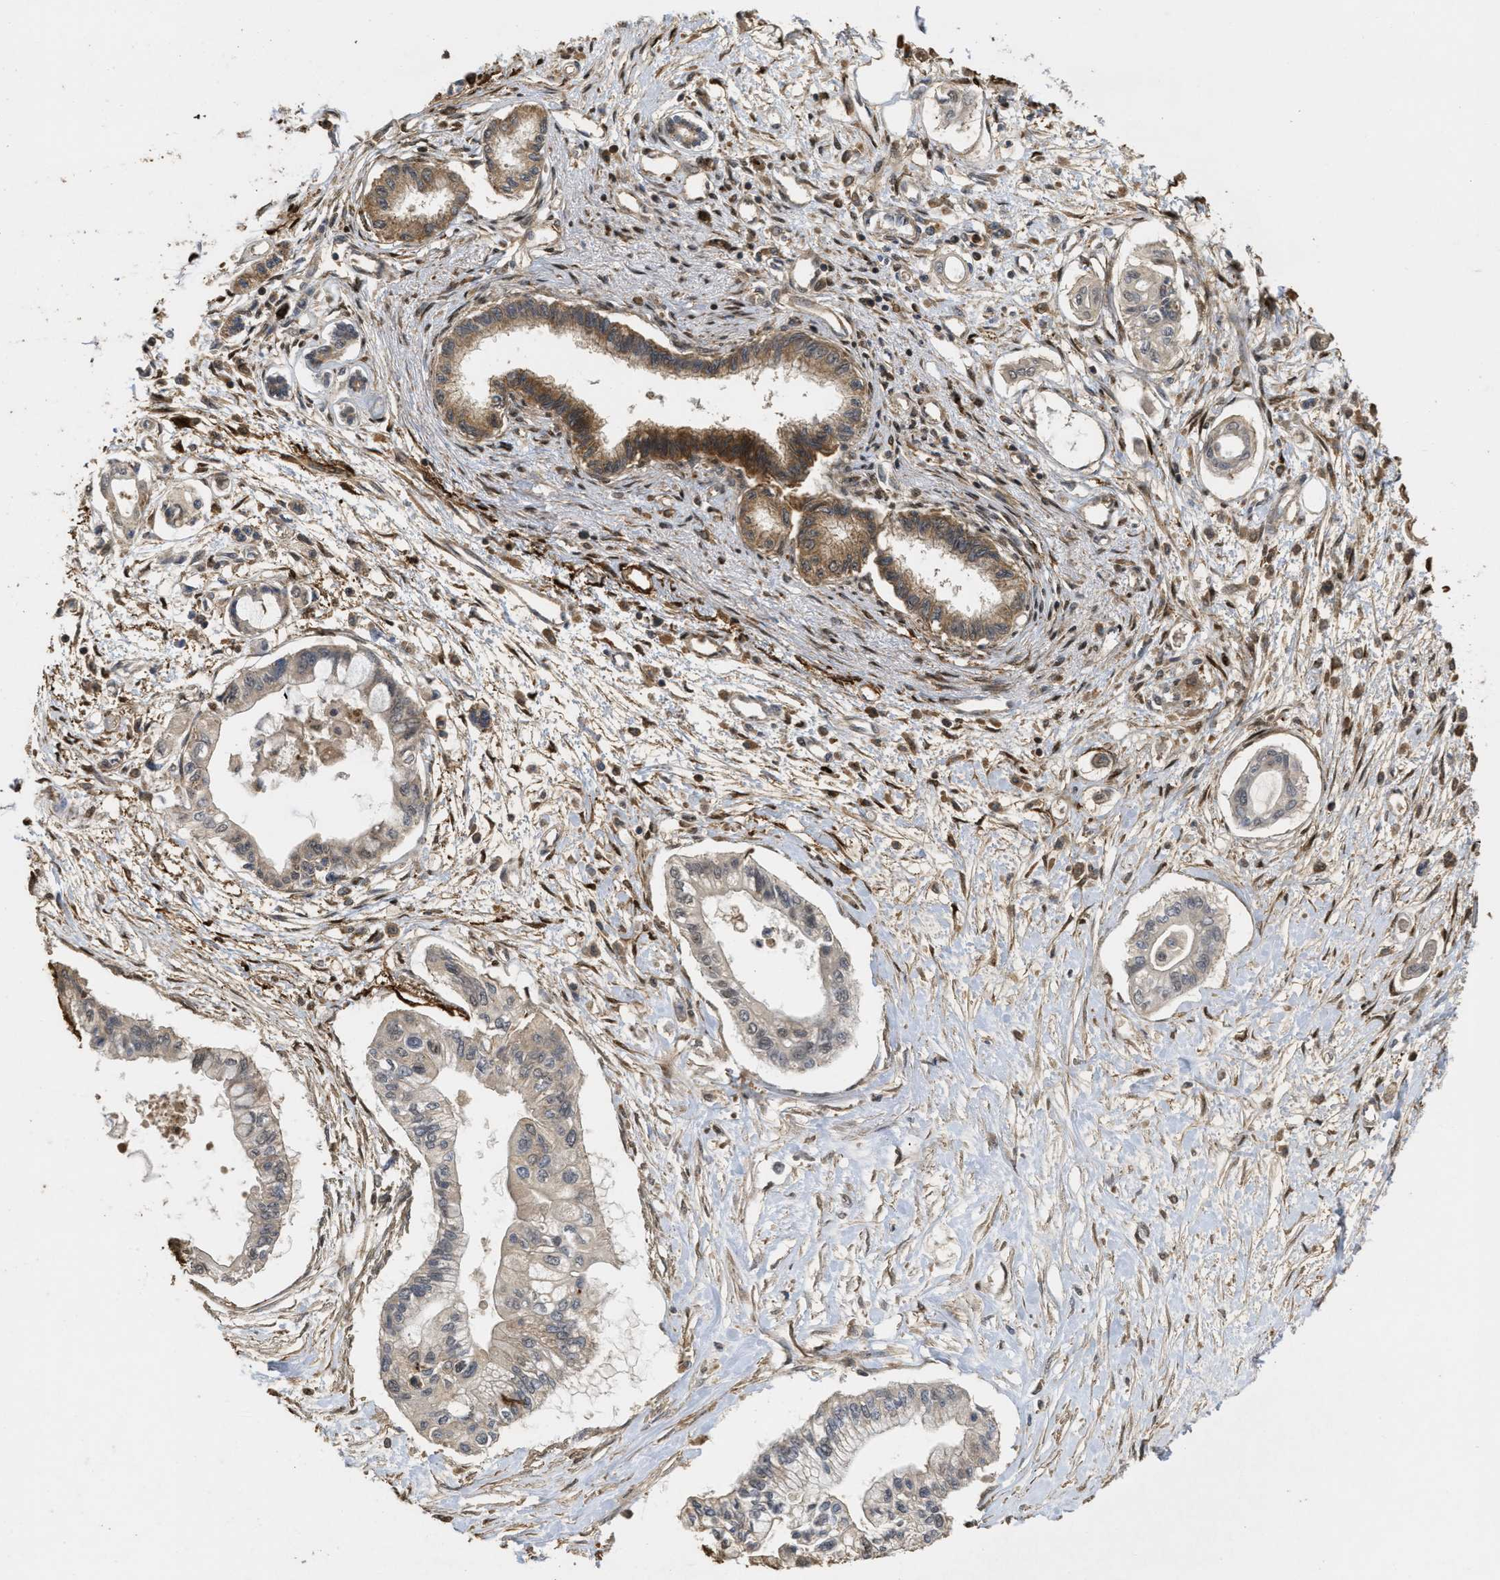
{"staining": {"intensity": "moderate", "quantity": "<25%", "location": "cytoplasmic/membranous"}, "tissue": "pancreatic cancer", "cell_type": "Tumor cells", "image_type": "cancer", "snomed": [{"axis": "morphology", "description": "Adenocarcinoma, NOS"}, {"axis": "topography", "description": "Pancreas"}], "caption": "Human adenocarcinoma (pancreatic) stained for a protein (brown) shows moderate cytoplasmic/membranous positive positivity in about <25% of tumor cells.", "gene": "CBR3", "patient": {"sex": "female", "age": 77}}